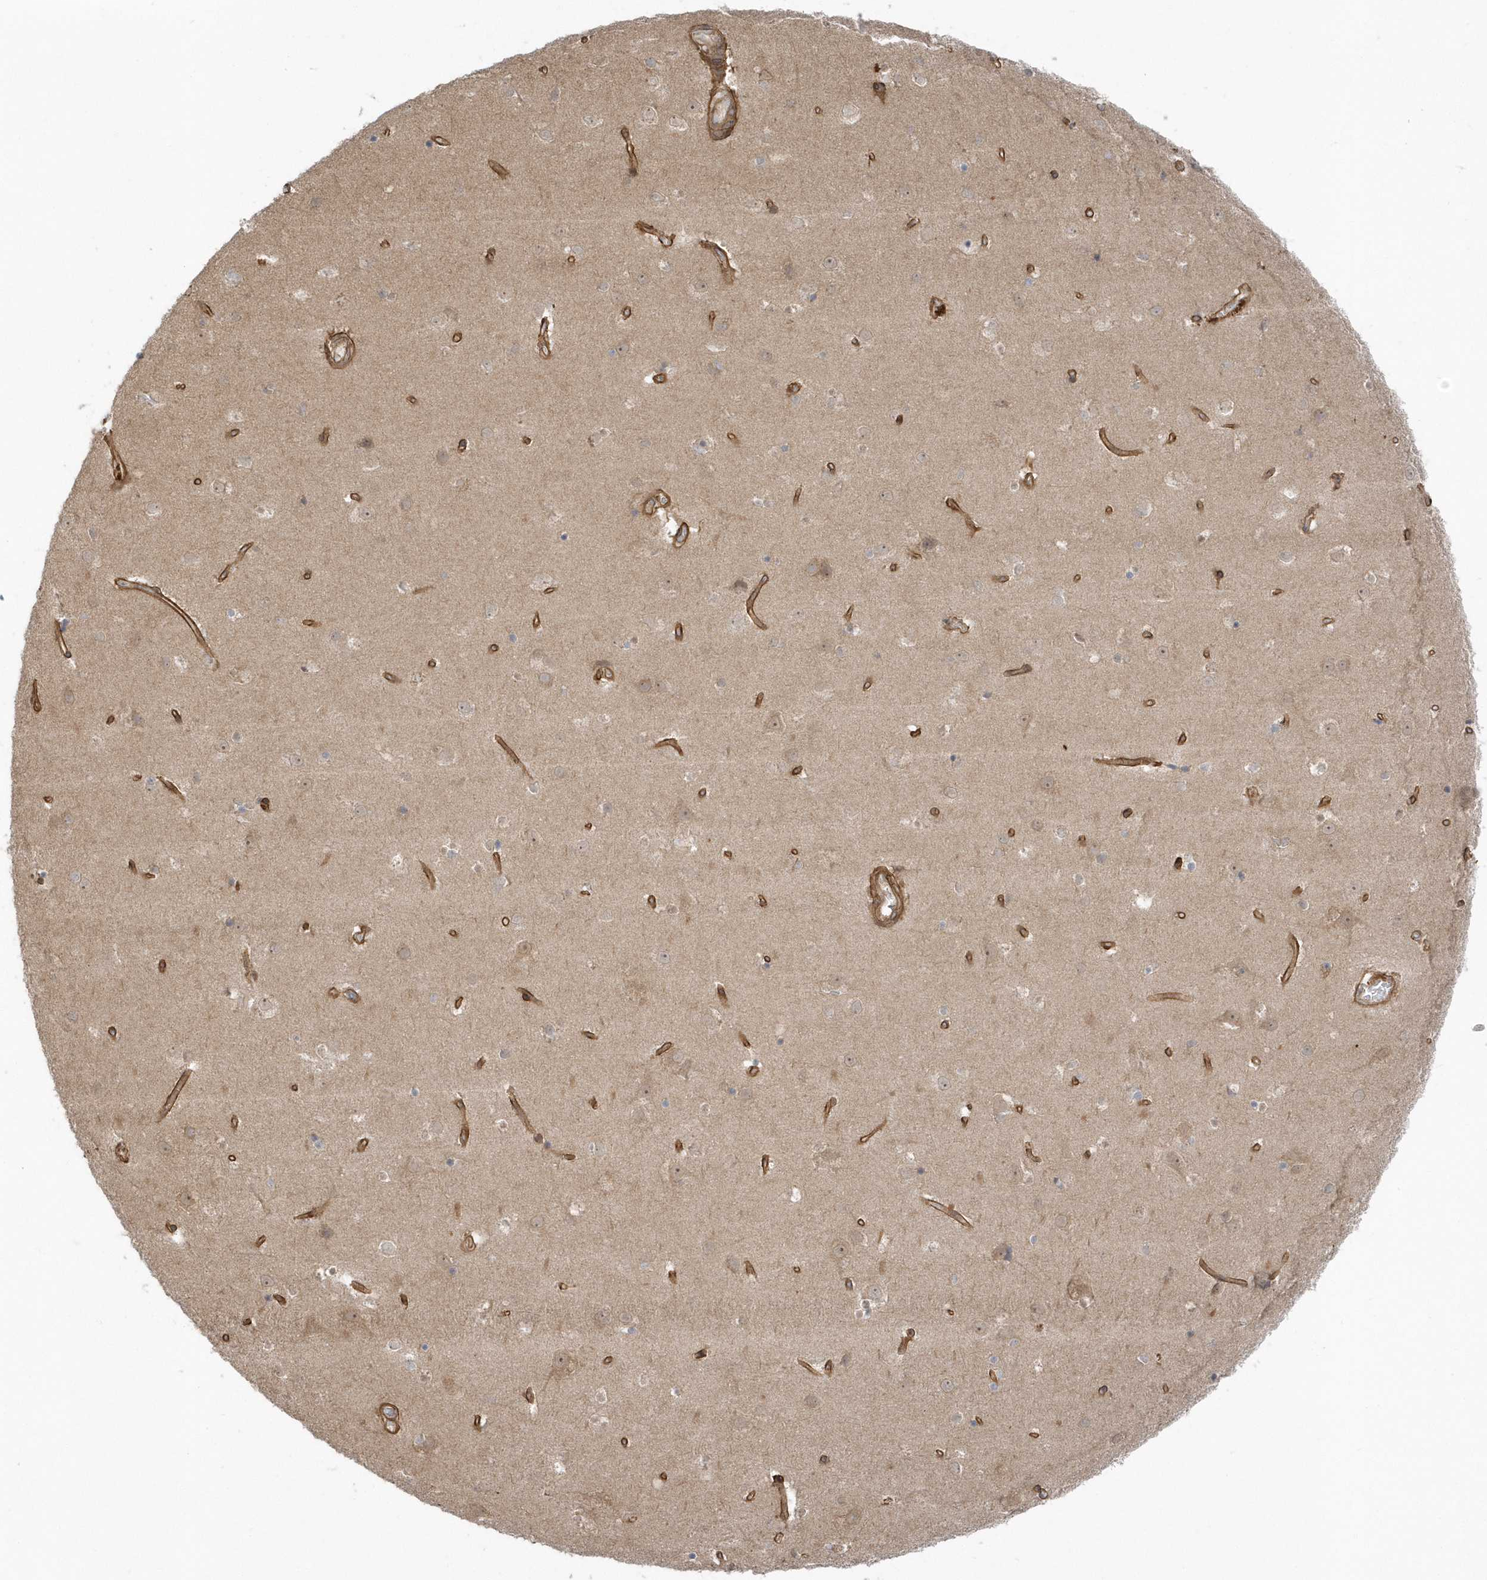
{"staining": {"intensity": "strong", "quantity": ">75%", "location": "cytoplasmic/membranous"}, "tissue": "cerebral cortex", "cell_type": "Endothelial cells", "image_type": "normal", "snomed": [{"axis": "morphology", "description": "Normal tissue, NOS"}, {"axis": "topography", "description": "Cerebral cortex"}], "caption": "Immunohistochemistry (IHC) of unremarkable human cerebral cortex shows high levels of strong cytoplasmic/membranous positivity in approximately >75% of endothelial cells.", "gene": "ACTR1A", "patient": {"sex": "male", "age": 54}}